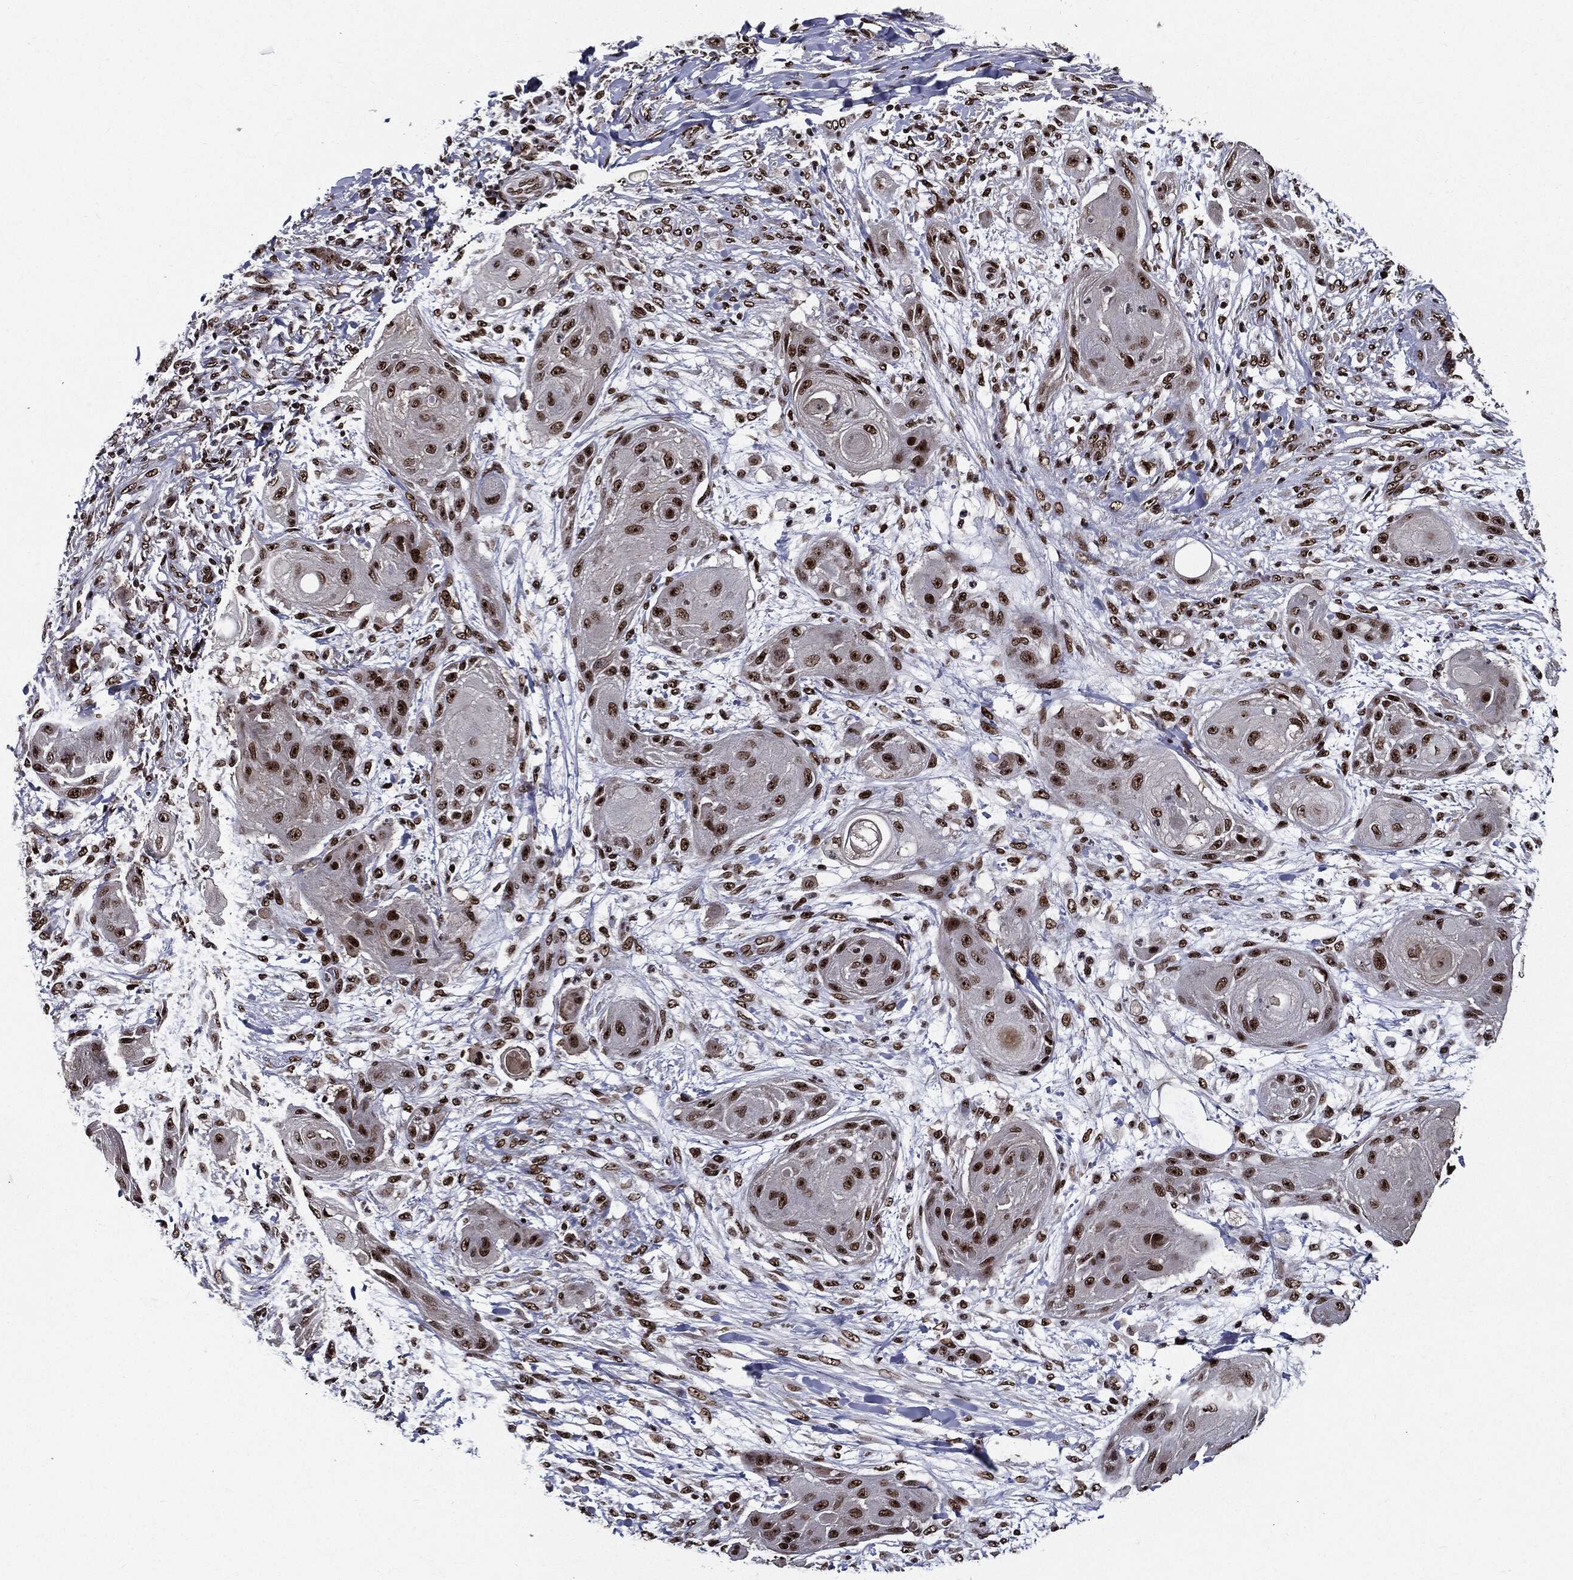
{"staining": {"intensity": "strong", "quantity": ">75%", "location": "nuclear"}, "tissue": "skin cancer", "cell_type": "Tumor cells", "image_type": "cancer", "snomed": [{"axis": "morphology", "description": "Squamous cell carcinoma, NOS"}, {"axis": "topography", "description": "Skin"}], "caption": "Human skin cancer stained for a protein (brown) displays strong nuclear positive expression in about >75% of tumor cells.", "gene": "ZFP91", "patient": {"sex": "male", "age": 62}}